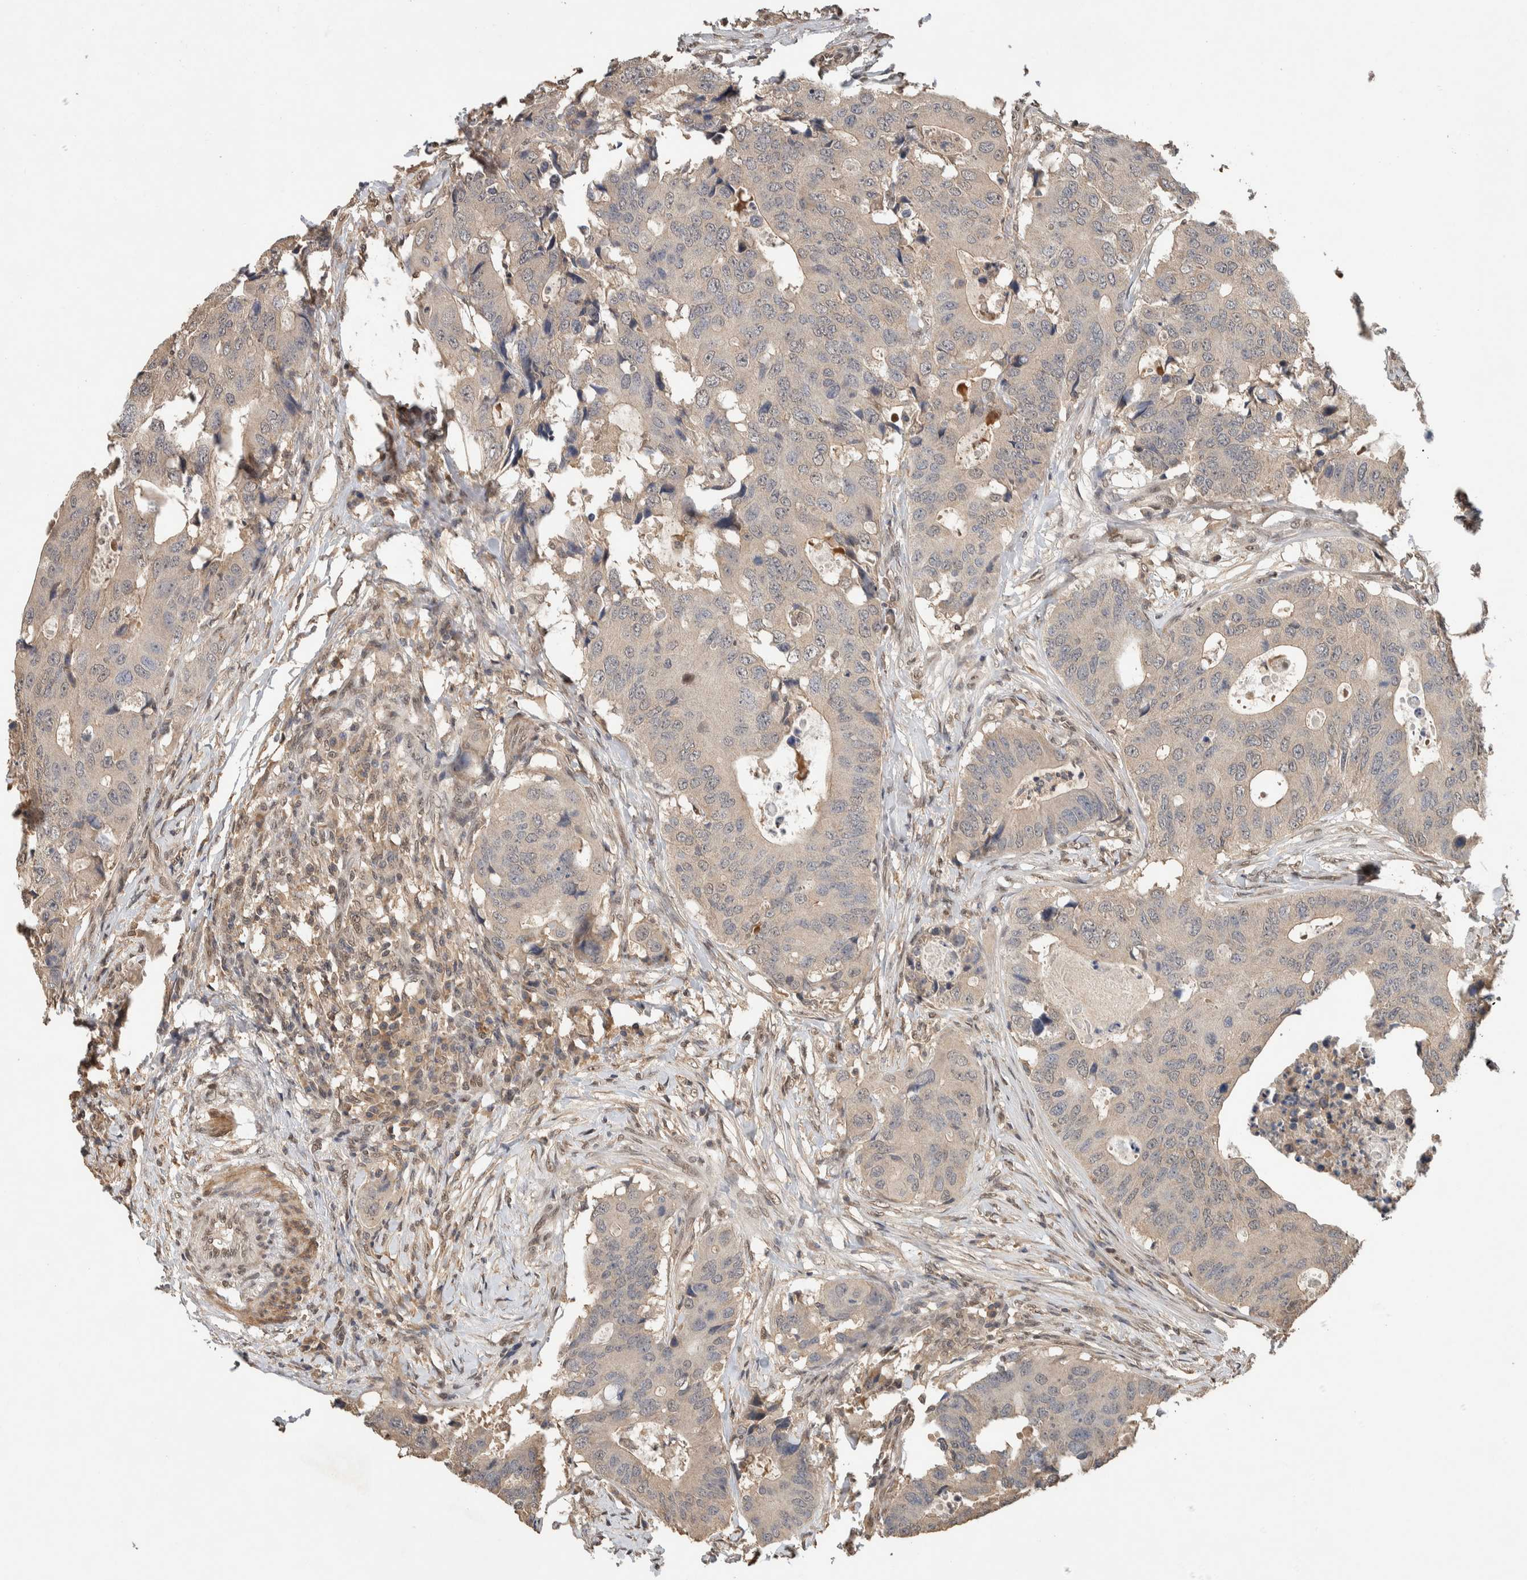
{"staining": {"intensity": "weak", "quantity": "<25%", "location": "cytoplasmic/membranous"}, "tissue": "colorectal cancer", "cell_type": "Tumor cells", "image_type": "cancer", "snomed": [{"axis": "morphology", "description": "Adenocarcinoma, NOS"}, {"axis": "topography", "description": "Colon"}], "caption": "Immunohistochemistry of human adenocarcinoma (colorectal) demonstrates no positivity in tumor cells.", "gene": "CYSRT1", "patient": {"sex": "male", "age": 71}}